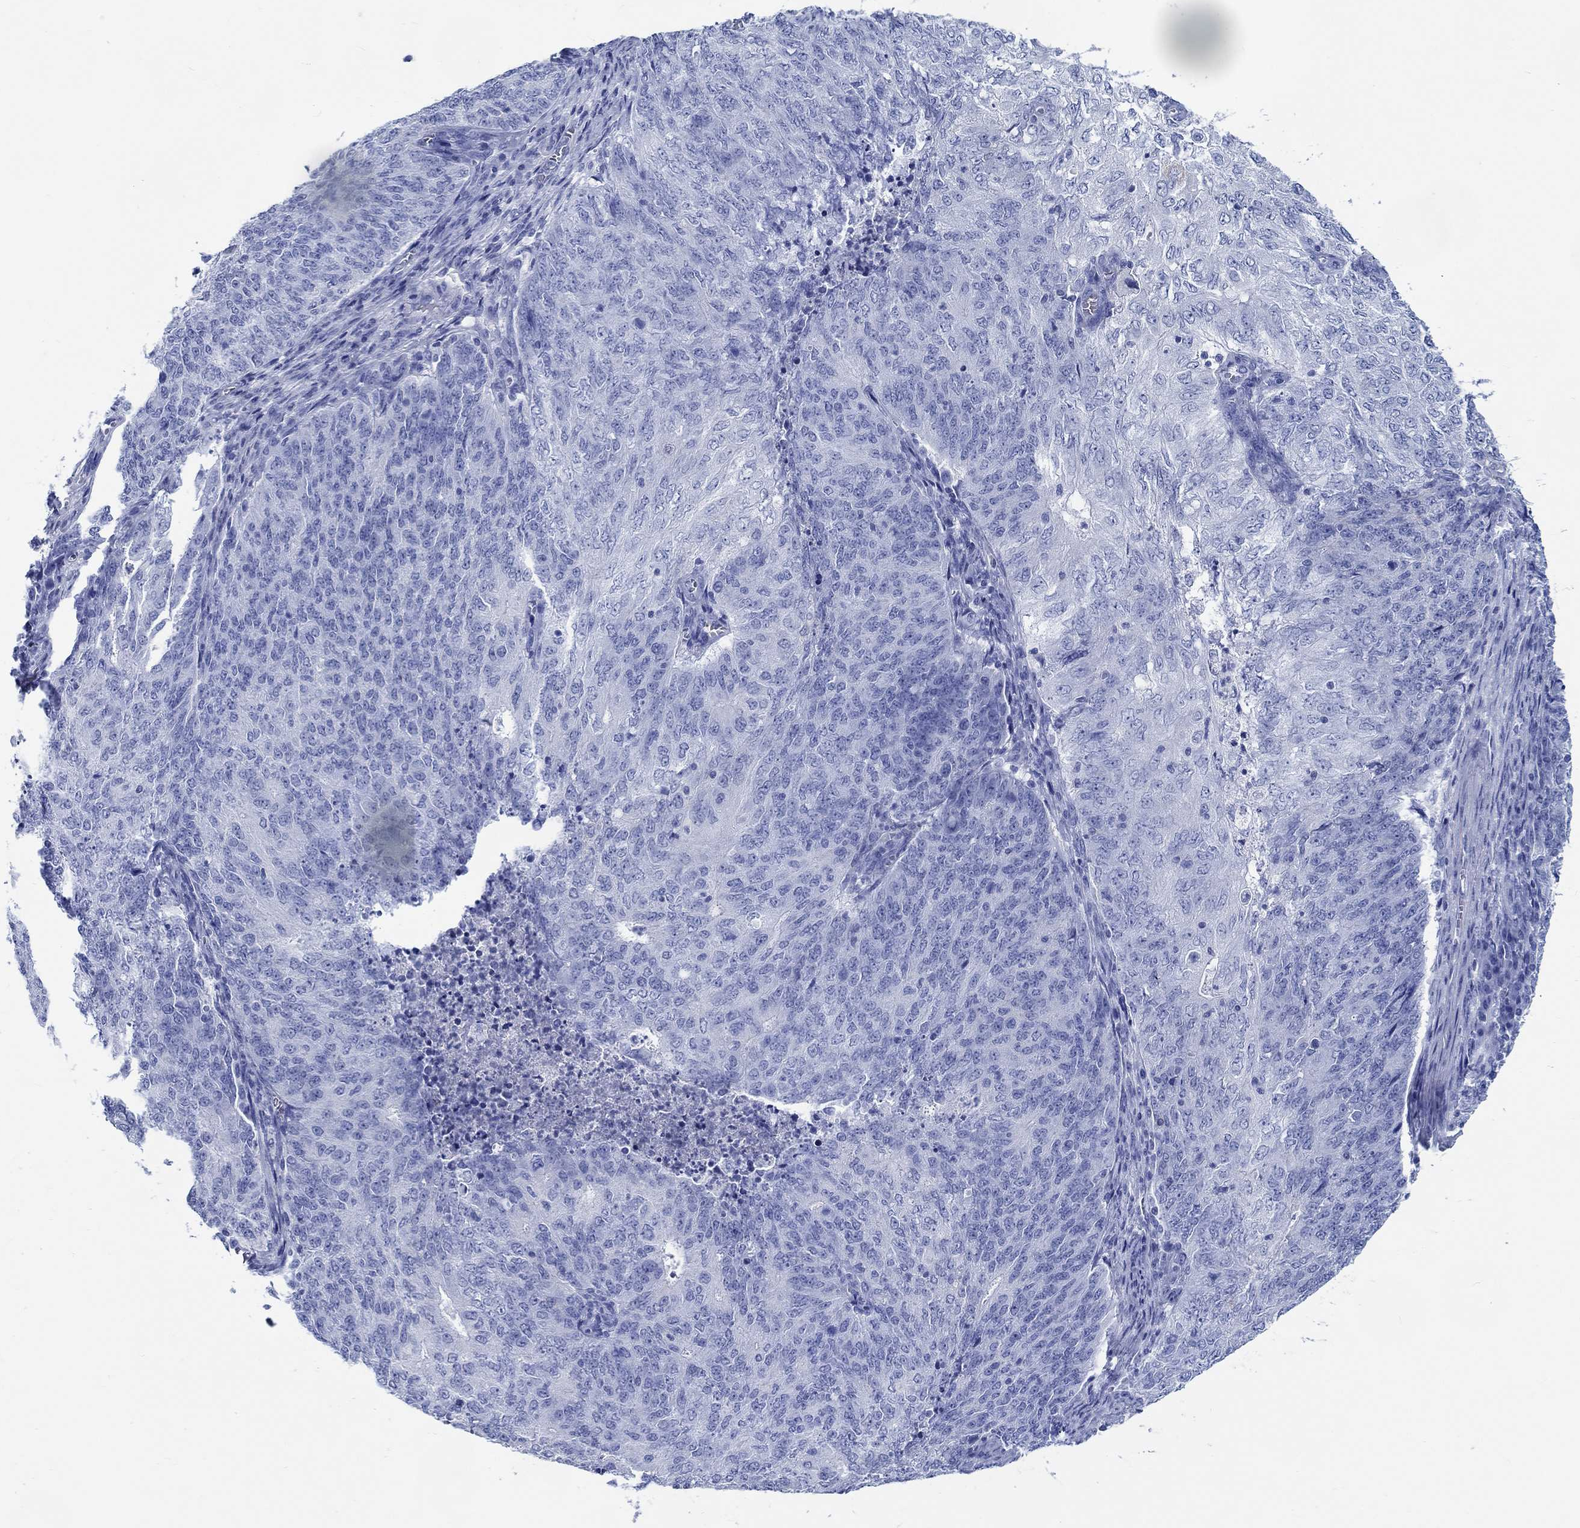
{"staining": {"intensity": "moderate", "quantity": "<25%", "location": "cytoplasmic/membranous"}, "tissue": "endometrial cancer", "cell_type": "Tumor cells", "image_type": "cancer", "snomed": [{"axis": "morphology", "description": "Adenocarcinoma, NOS"}, {"axis": "topography", "description": "Endometrium"}], "caption": "Adenocarcinoma (endometrial) stained with immunohistochemistry (IHC) exhibits moderate cytoplasmic/membranous staining in about <25% of tumor cells.", "gene": "FBXO2", "patient": {"sex": "female", "age": 82}}